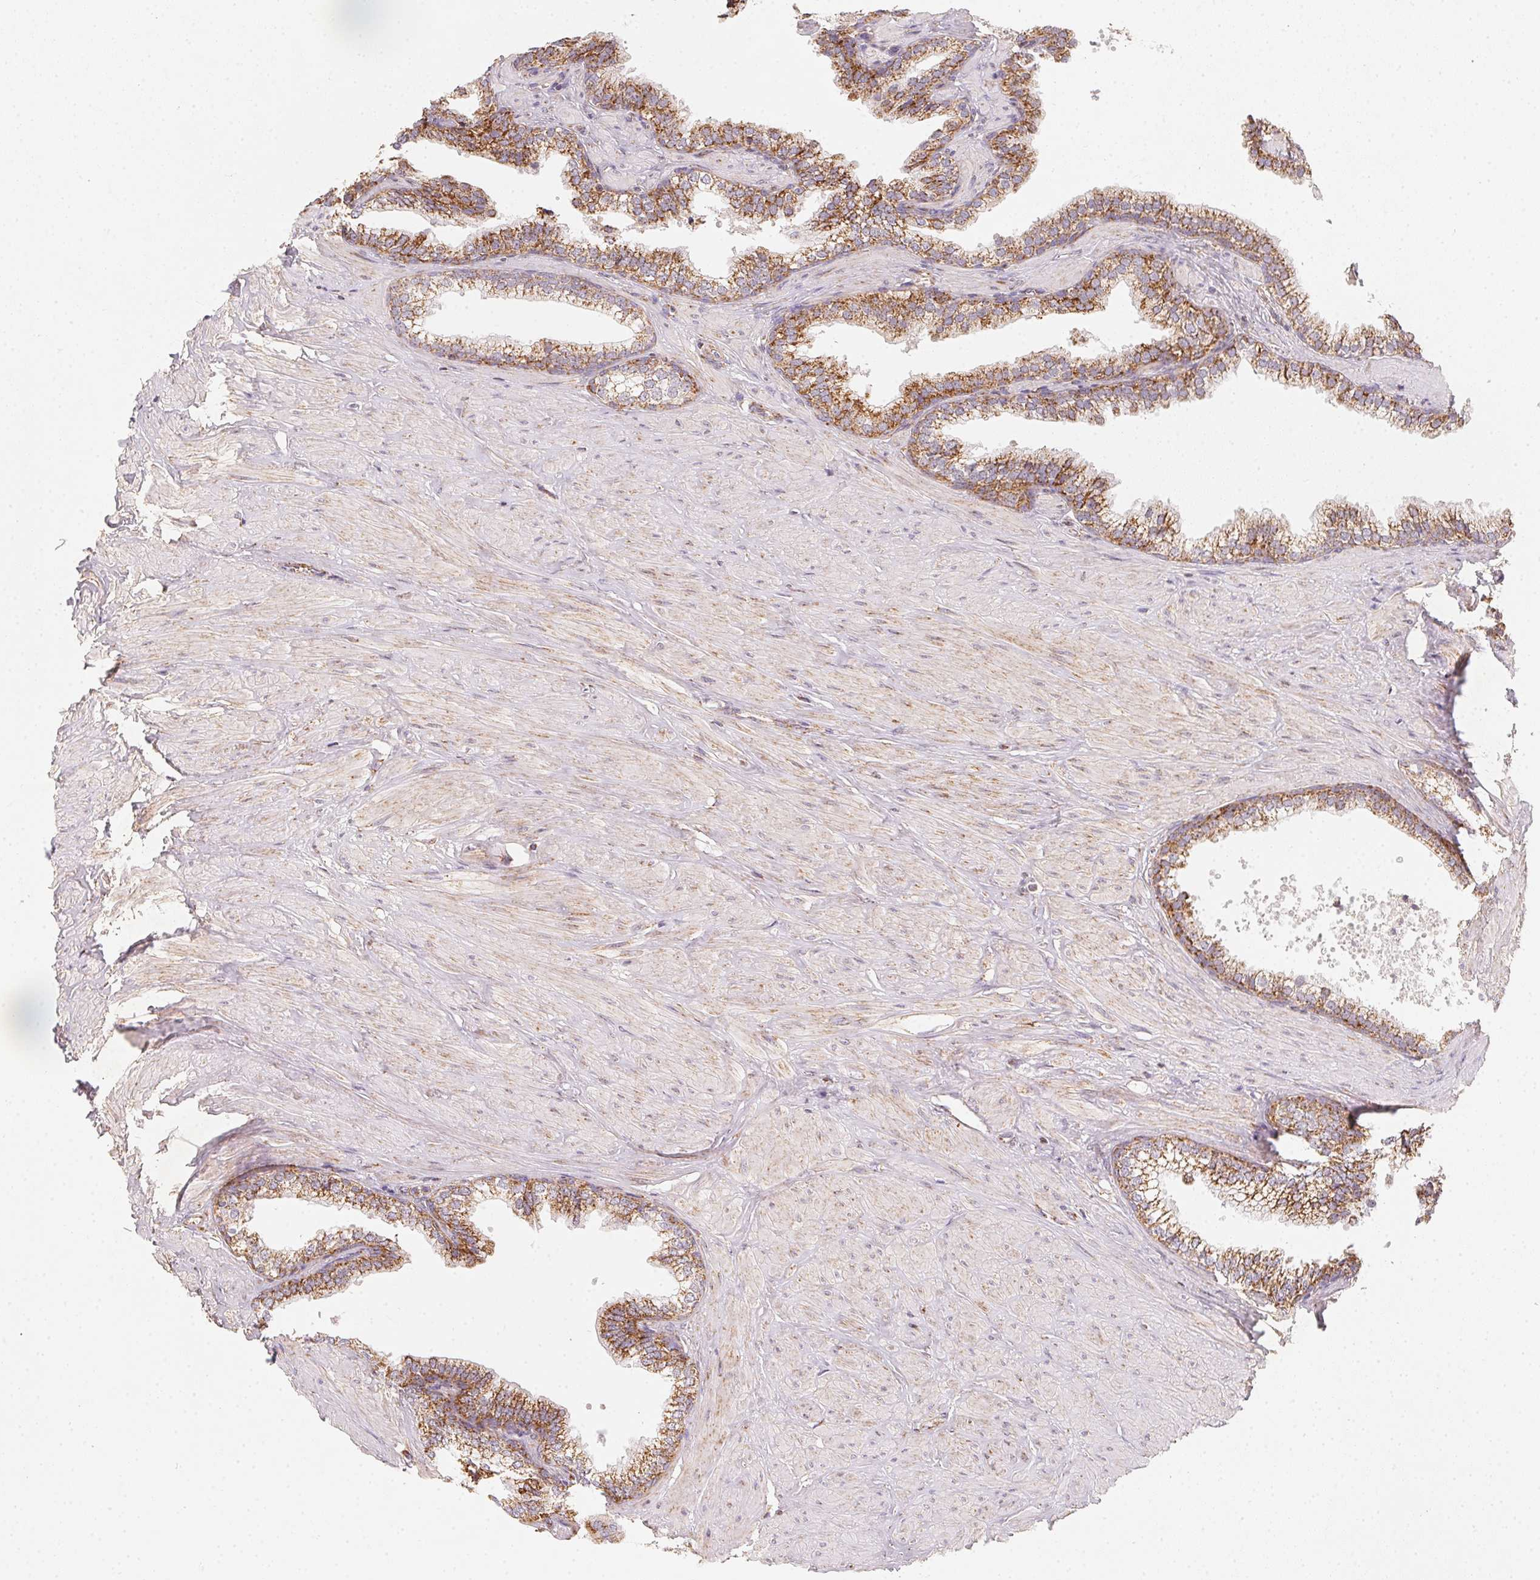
{"staining": {"intensity": "moderate", "quantity": ">75%", "location": "cytoplasmic/membranous"}, "tissue": "prostate", "cell_type": "Glandular cells", "image_type": "normal", "snomed": [{"axis": "morphology", "description": "Normal tissue, NOS"}, {"axis": "topography", "description": "Prostate"}, {"axis": "topography", "description": "Peripheral nerve tissue"}], "caption": "IHC staining of normal prostate, which demonstrates medium levels of moderate cytoplasmic/membranous staining in approximately >75% of glandular cells indicating moderate cytoplasmic/membranous protein positivity. The staining was performed using DAB (brown) for protein detection and nuclei were counterstained in hematoxylin (blue).", "gene": "NDUFS6", "patient": {"sex": "male", "age": 55}}